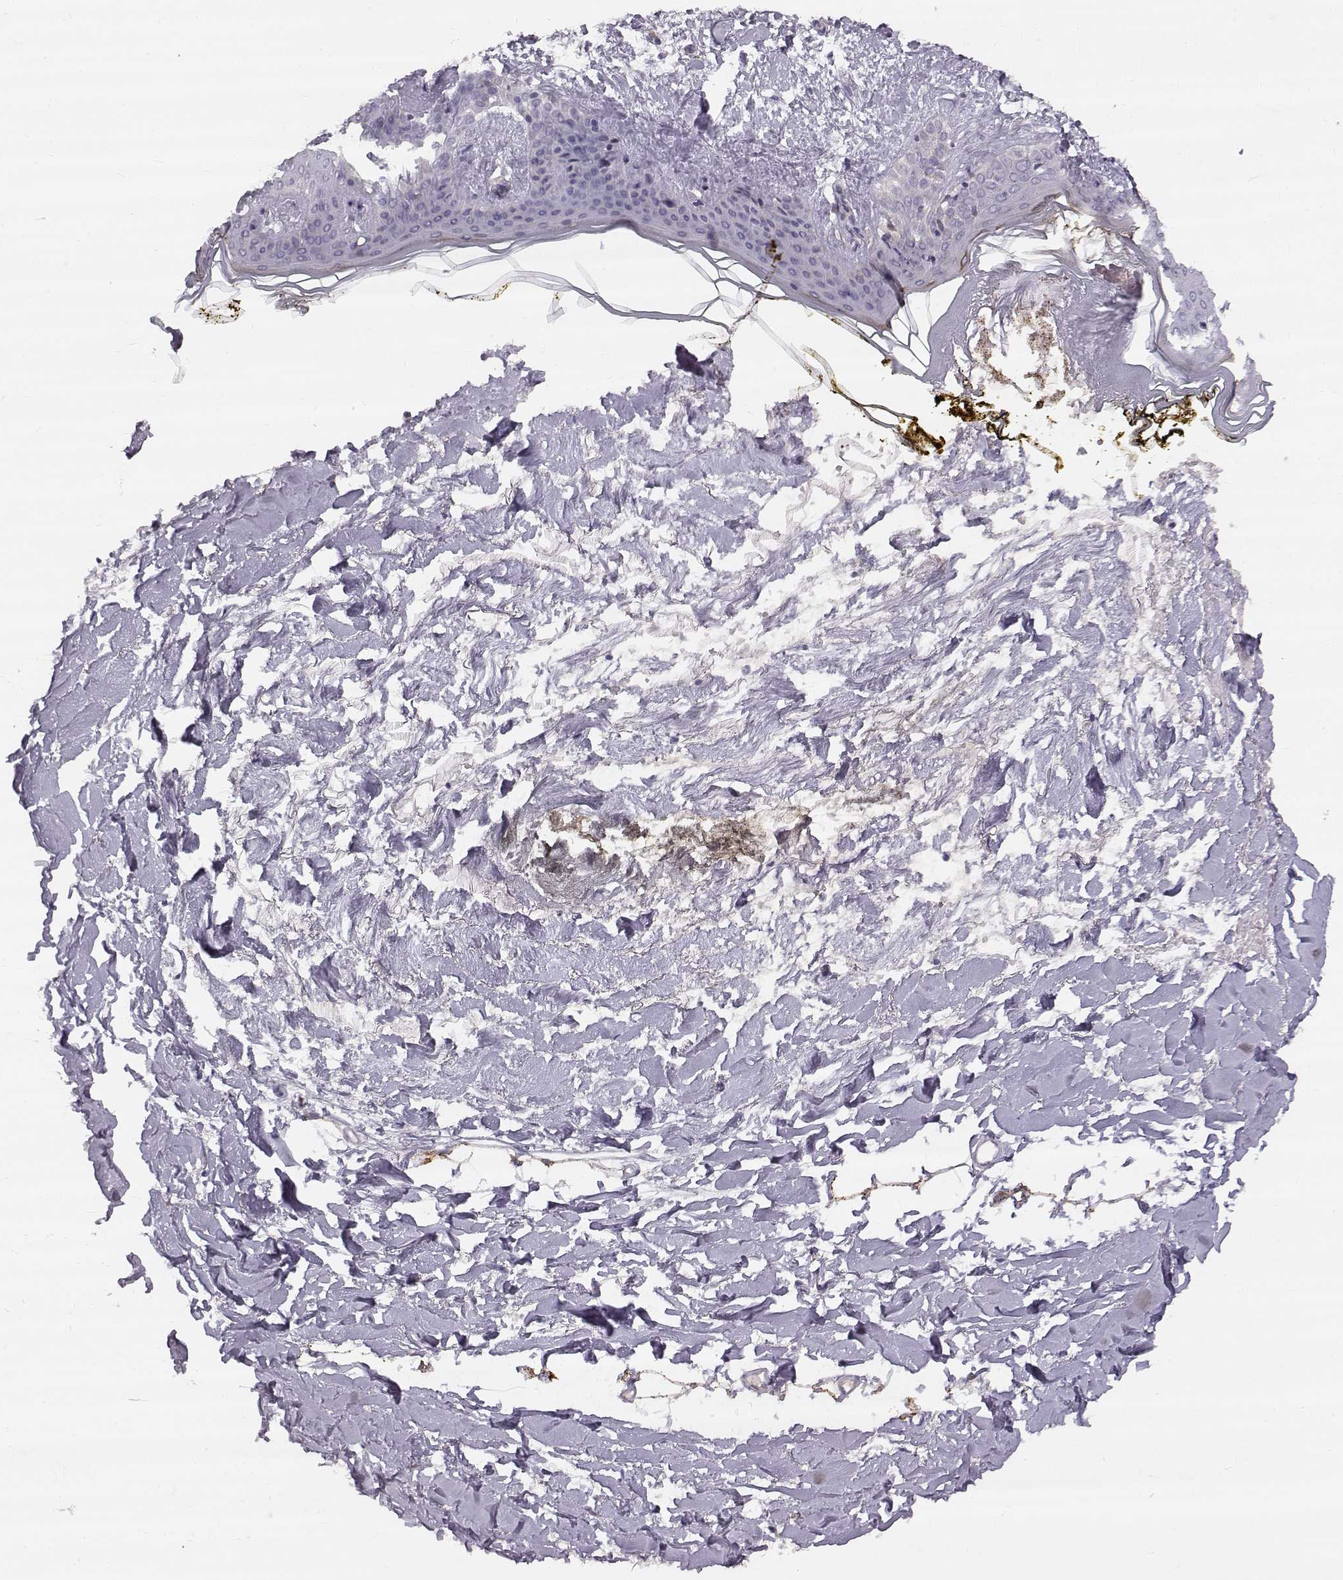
{"staining": {"intensity": "negative", "quantity": "none", "location": "none"}, "tissue": "skin", "cell_type": "Fibroblasts", "image_type": "normal", "snomed": [{"axis": "morphology", "description": "Normal tissue, NOS"}, {"axis": "topography", "description": "Skin"}], "caption": "DAB (3,3'-diaminobenzidine) immunohistochemical staining of benign skin demonstrates no significant staining in fibroblasts. Brightfield microscopy of immunohistochemistry stained with DAB (brown) and hematoxylin (blue), captured at high magnification.", "gene": "ACSL6", "patient": {"sex": "female", "age": 34}}